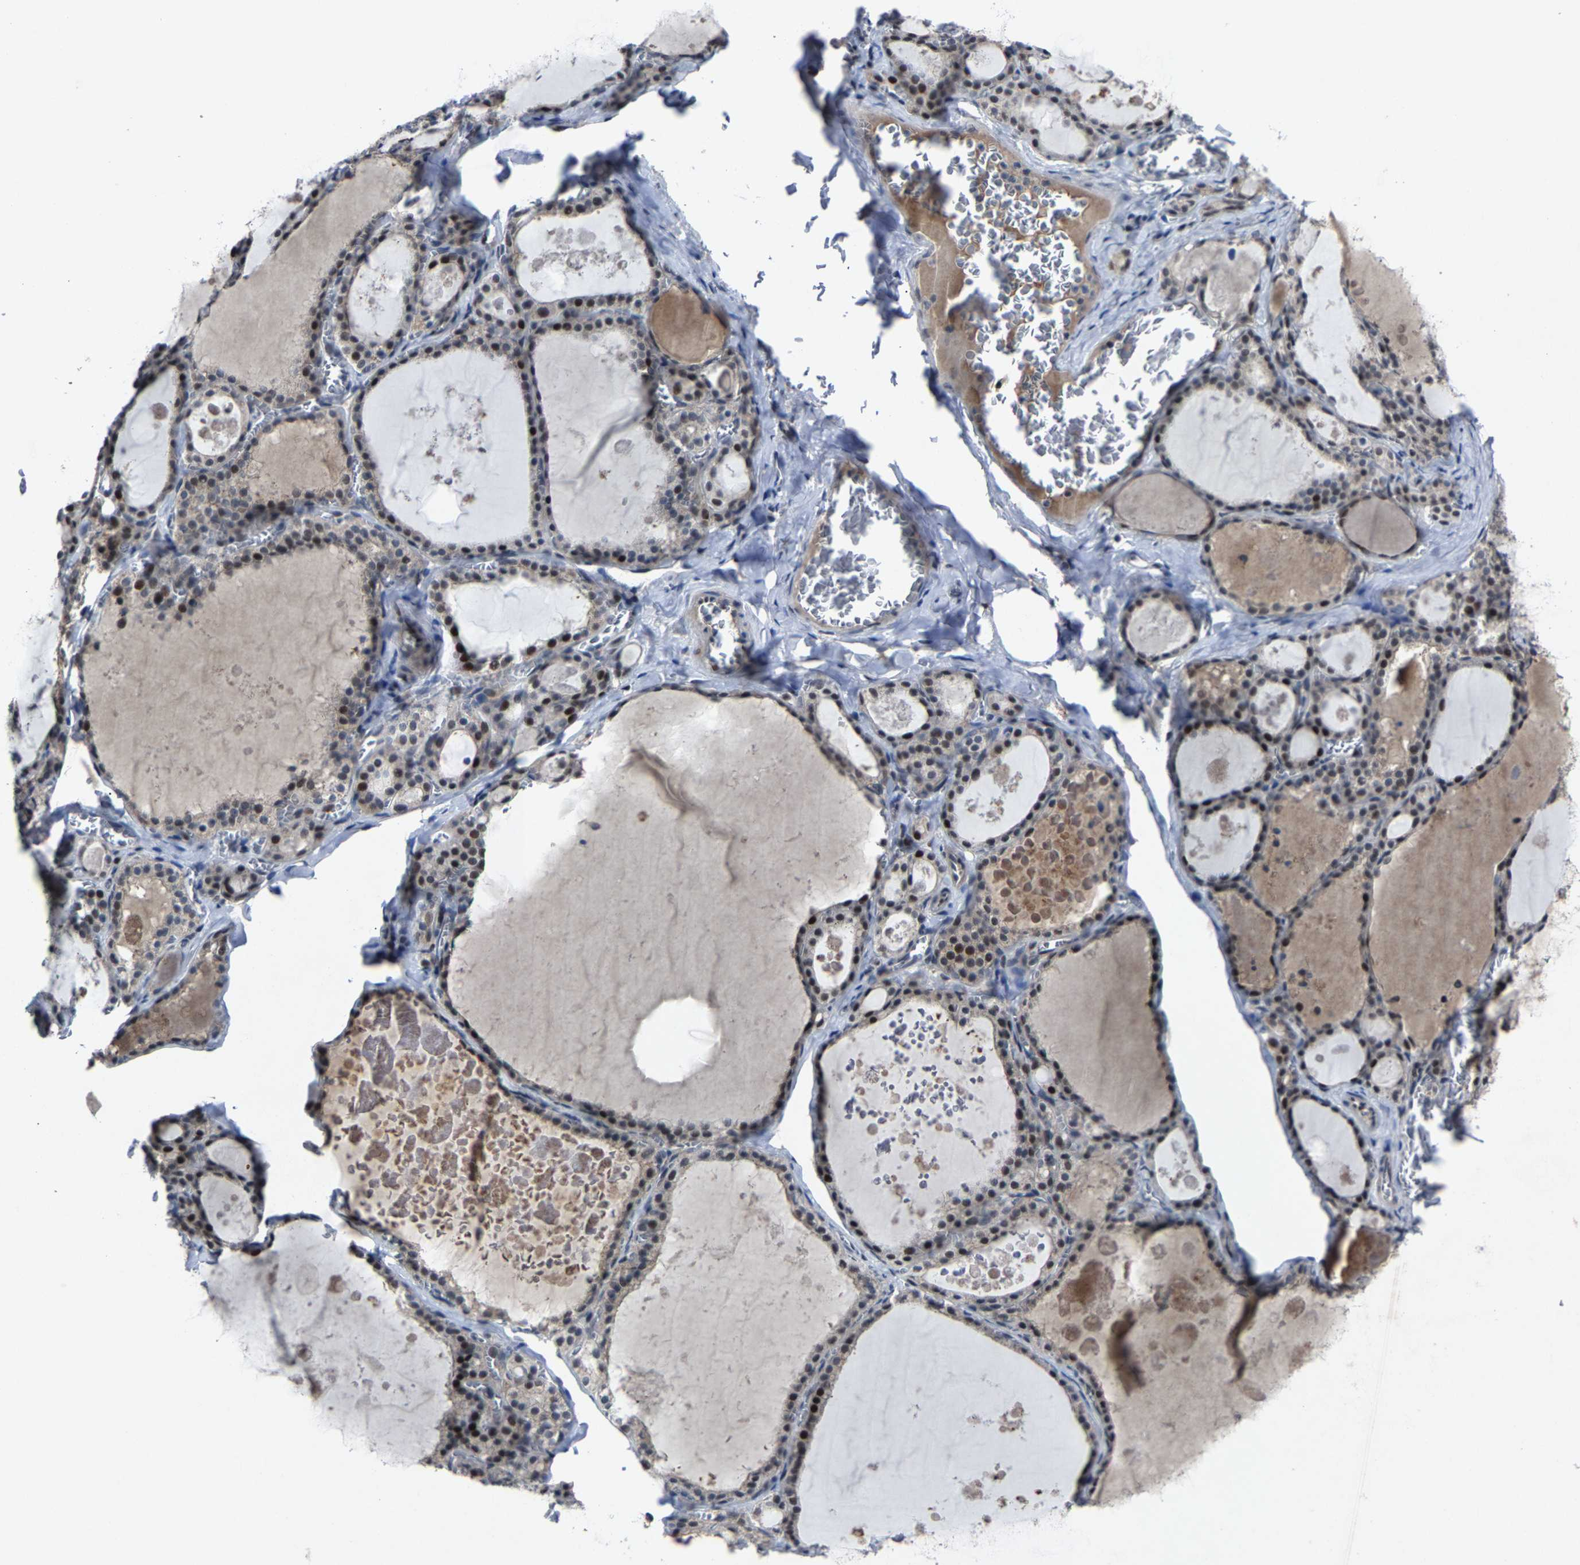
{"staining": {"intensity": "strong", "quantity": ">75%", "location": "nuclear"}, "tissue": "thyroid gland", "cell_type": "Glandular cells", "image_type": "normal", "snomed": [{"axis": "morphology", "description": "Normal tissue, NOS"}, {"axis": "topography", "description": "Thyroid gland"}], "caption": "Protein staining of unremarkable thyroid gland demonstrates strong nuclear positivity in approximately >75% of glandular cells.", "gene": "LSM8", "patient": {"sex": "male", "age": 56}}